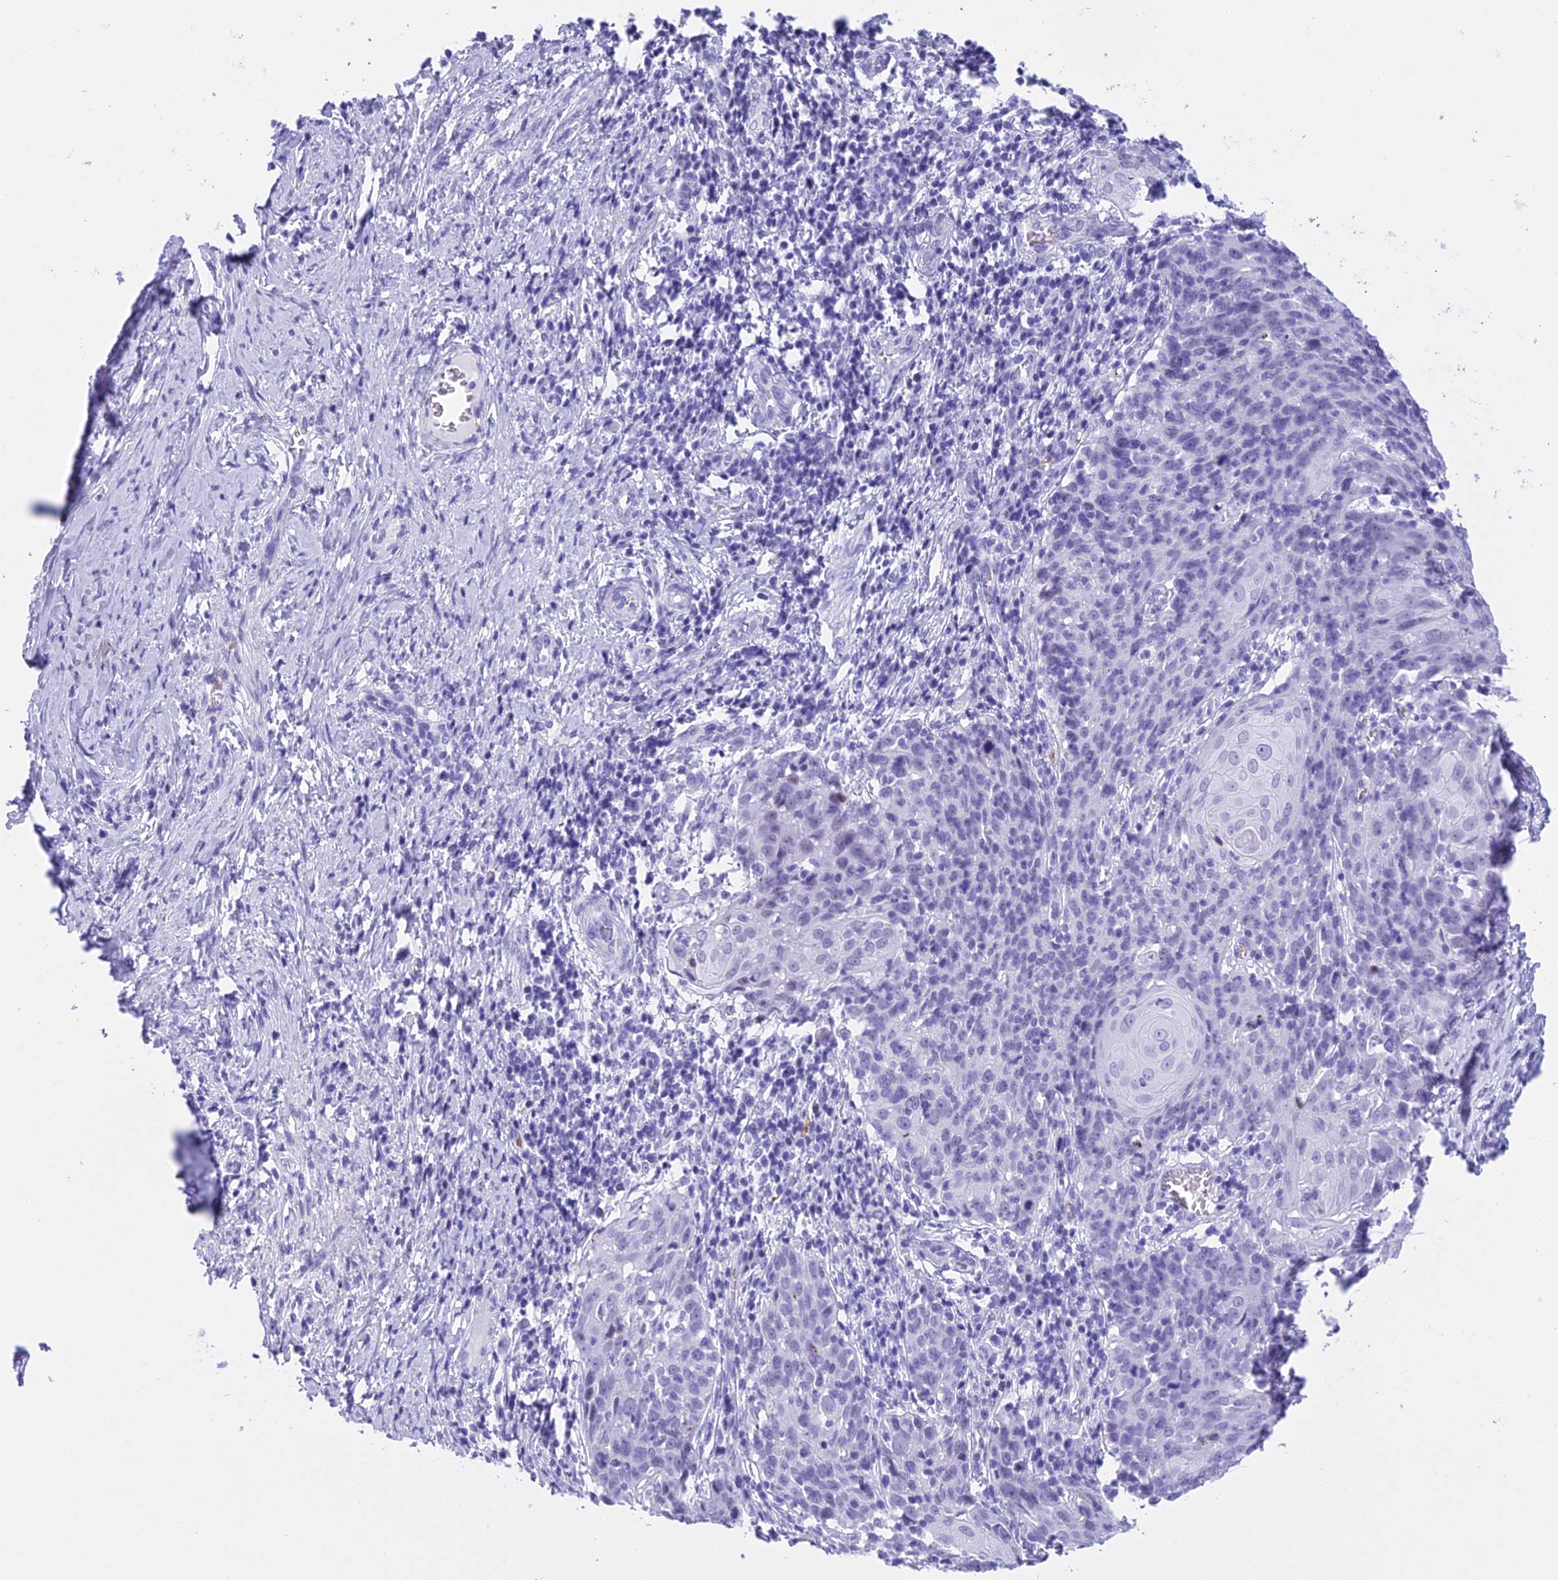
{"staining": {"intensity": "negative", "quantity": "none", "location": "none"}, "tissue": "cervical cancer", "cell_type": "Tumor cells", "image_type": "cancer", "snomed": [{"axis": "morphology", "description": "Squamous cell carcinoma, NOS"}, {"axis": "topography", "description": "Cervix"}], "caption": "Micrograph shows no significant protein staining in tumor cells of cervical squamous cell carcinoma.", "gene": "RNPS1", "patient": {"sex": "female", "age": 50}}